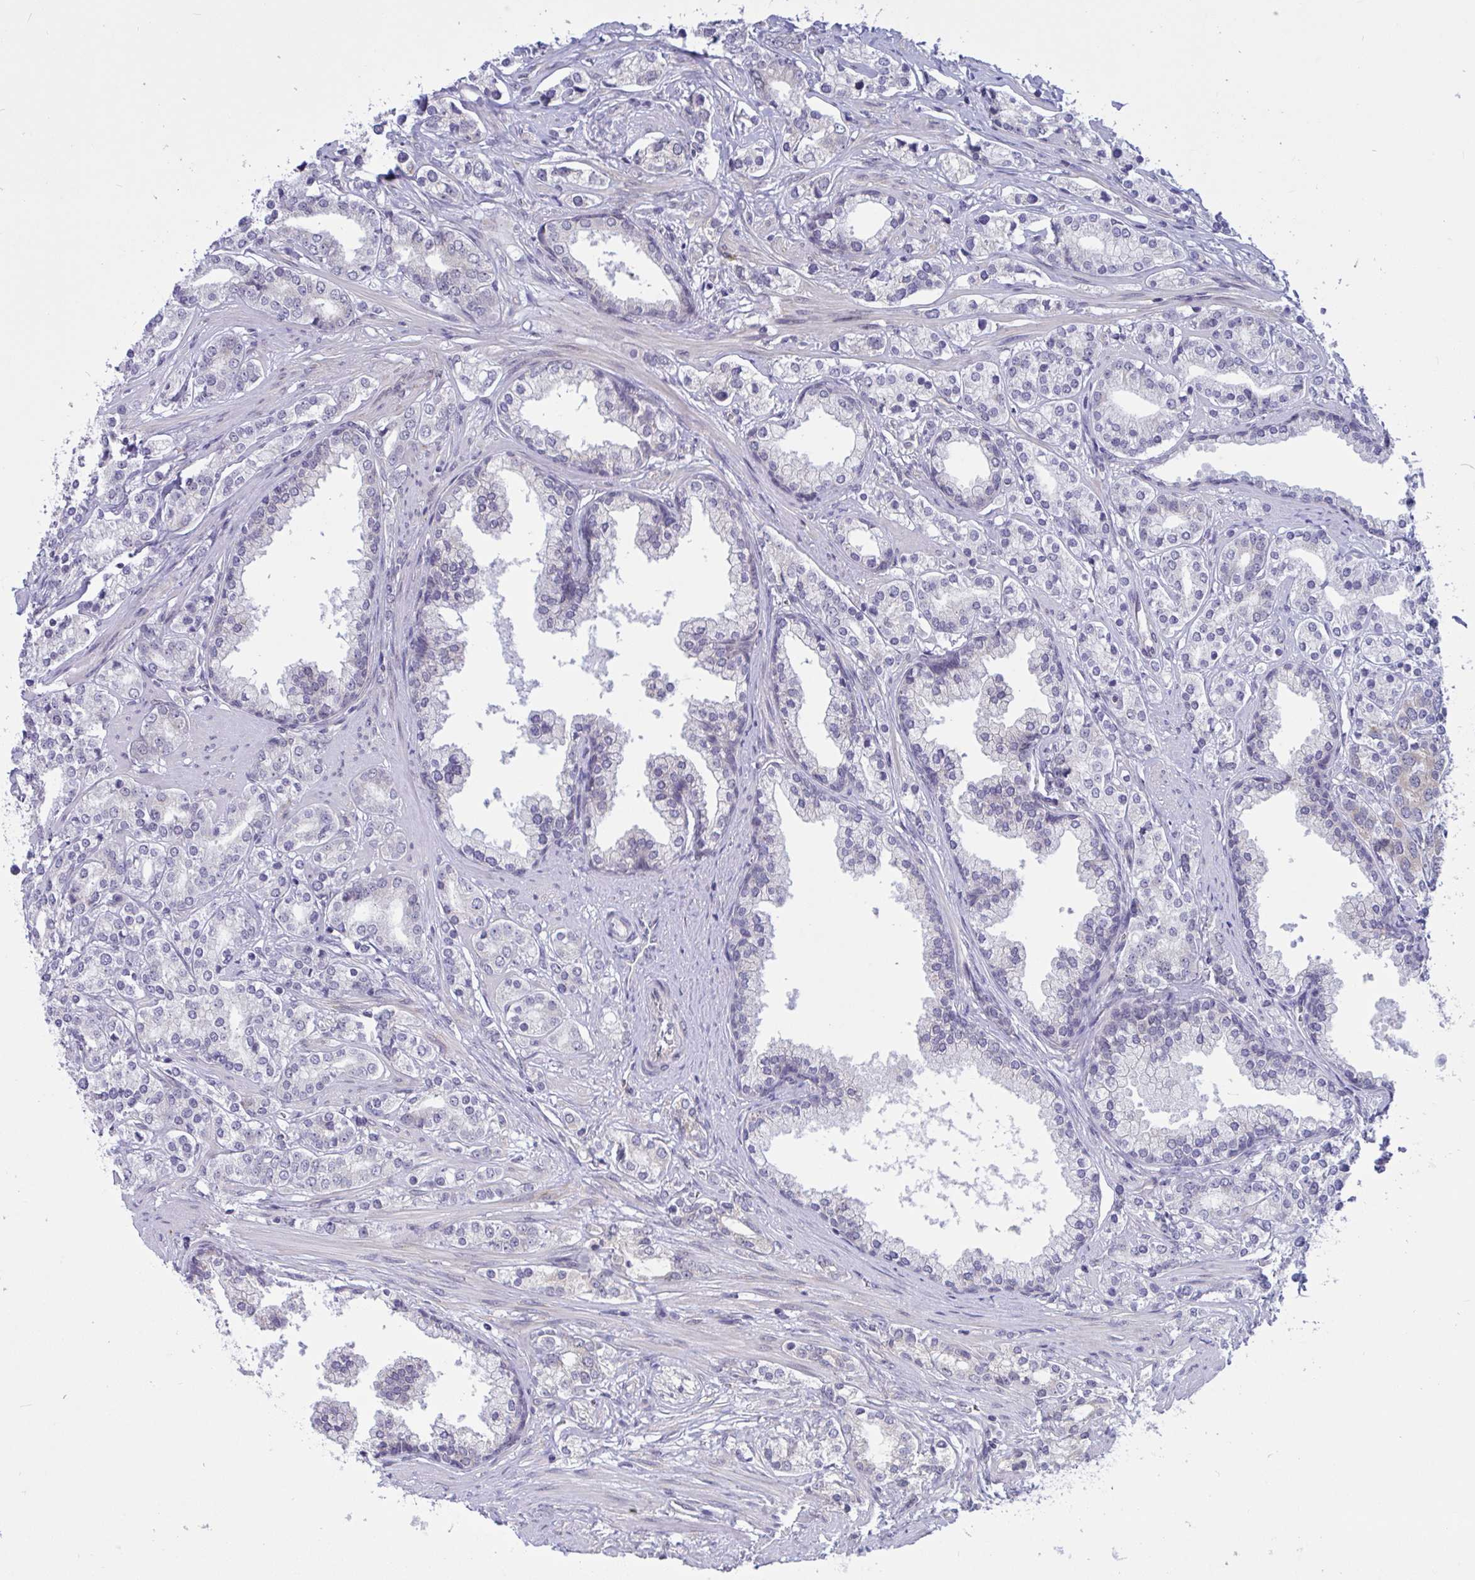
{"staining": {"intensity": "weak", "quantity": "<25%", "location": "cytoplasmic/membranous"}, "tissue": "prostate cancer", "cell_type": "Tumor cells", "image_type": "cancer", "snomed": [{"axis": "morphology", "description": "Adenocarcinoma, High grade"}, {"axis": "topography", "description": "Prostate"}], "caption": "High power microscopy photomicrograph of an IHC photomicrograph of high-grade adenocarcinoma (prostate), revealing no significant positivity in tumor cells.", "gene": "CAMLG", "patient": {"sex": "male", "age": 58}}